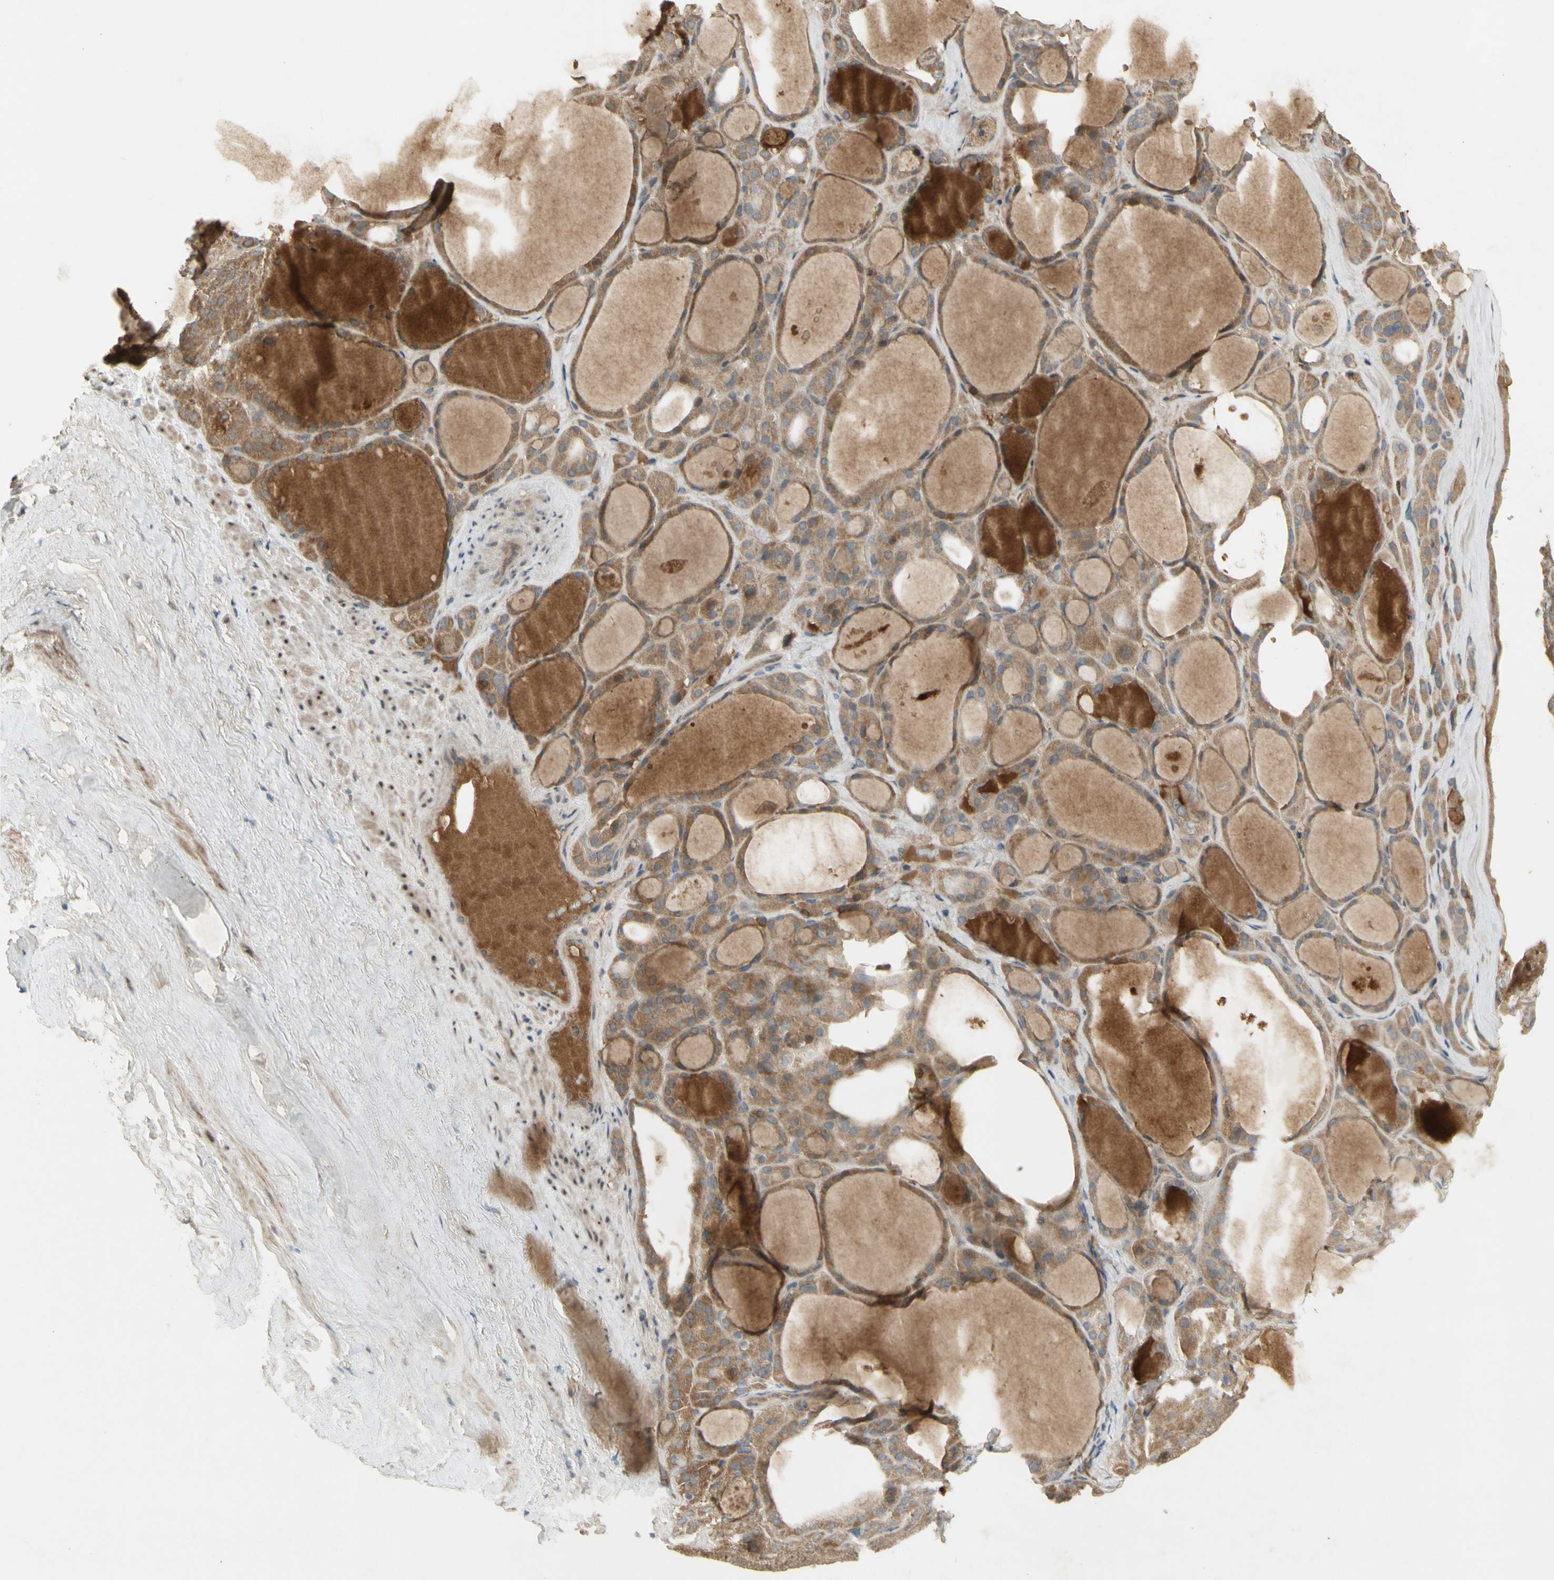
{"staining": {"intensity": "weak", "quantity": ">75%", "location": "cytoplasmic/membranous"}, "tissue": "thyroid gland", "cell_type": "Glandular cells", "image_type": "normal", "snomed": [{"axis": "morphology", "description": "Normal tissue, NOS"}, {"axis": "morphology", "description": "Carcinoma, NOS"}, {"axis": "topography", "description": "Thyroid gland"}], "caption": "High-power microscopy captured an immunohistochemistry histopathology image of normal thyroid gland, revealing weak cytoplasmic/membranous positivity in approximately >75% of glandular cells. The protein is stained brown, and the nuclei are stained in blue (DAB IHC with brightfield microscopy, high magnification).", "gene": "NRG4", "patient": {"sex": "female", "age": 86}}